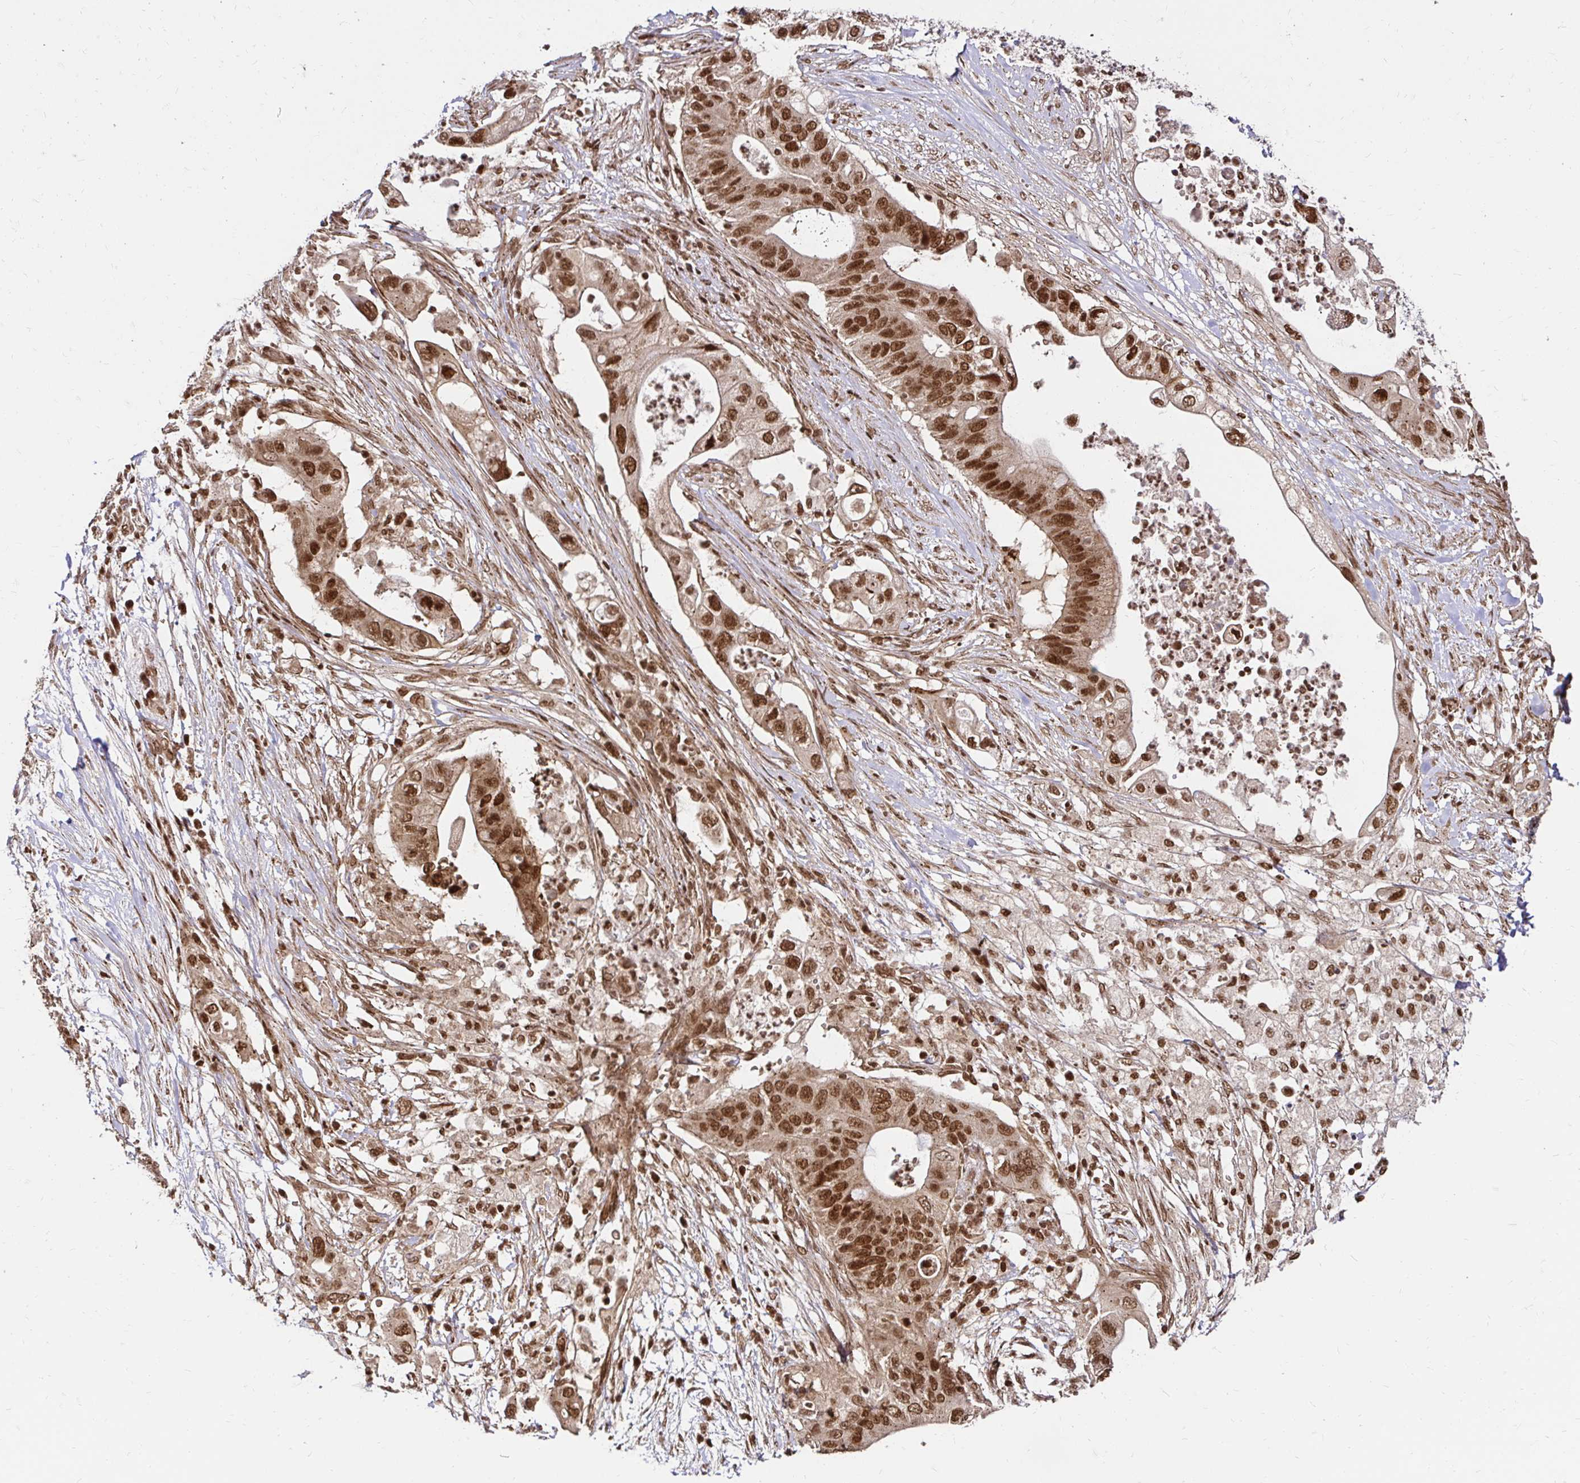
{"staining": {"intensity": "strong", "quantity": ">75%", "location": "cytoplasmic/membranous,nuclear"}, "tissue": "pancreatic cancer", "cell_type": "Tumor cells", "image_type": "cancer", "snomed": [{"axis": "morphology", "description": "Adenocarcinoma, NOS"}, {"axis": "topography", "description": "Pancreas"}], "caption": "Strong cytoplasmic/membranous and nuclear staining for a protein is identified in about >75% of tumor cells of pancreatic adenocarcinoma using immunohistochemistry.", "gene": "GLYR1", "patient": {"sex": "female", "age": 72}}